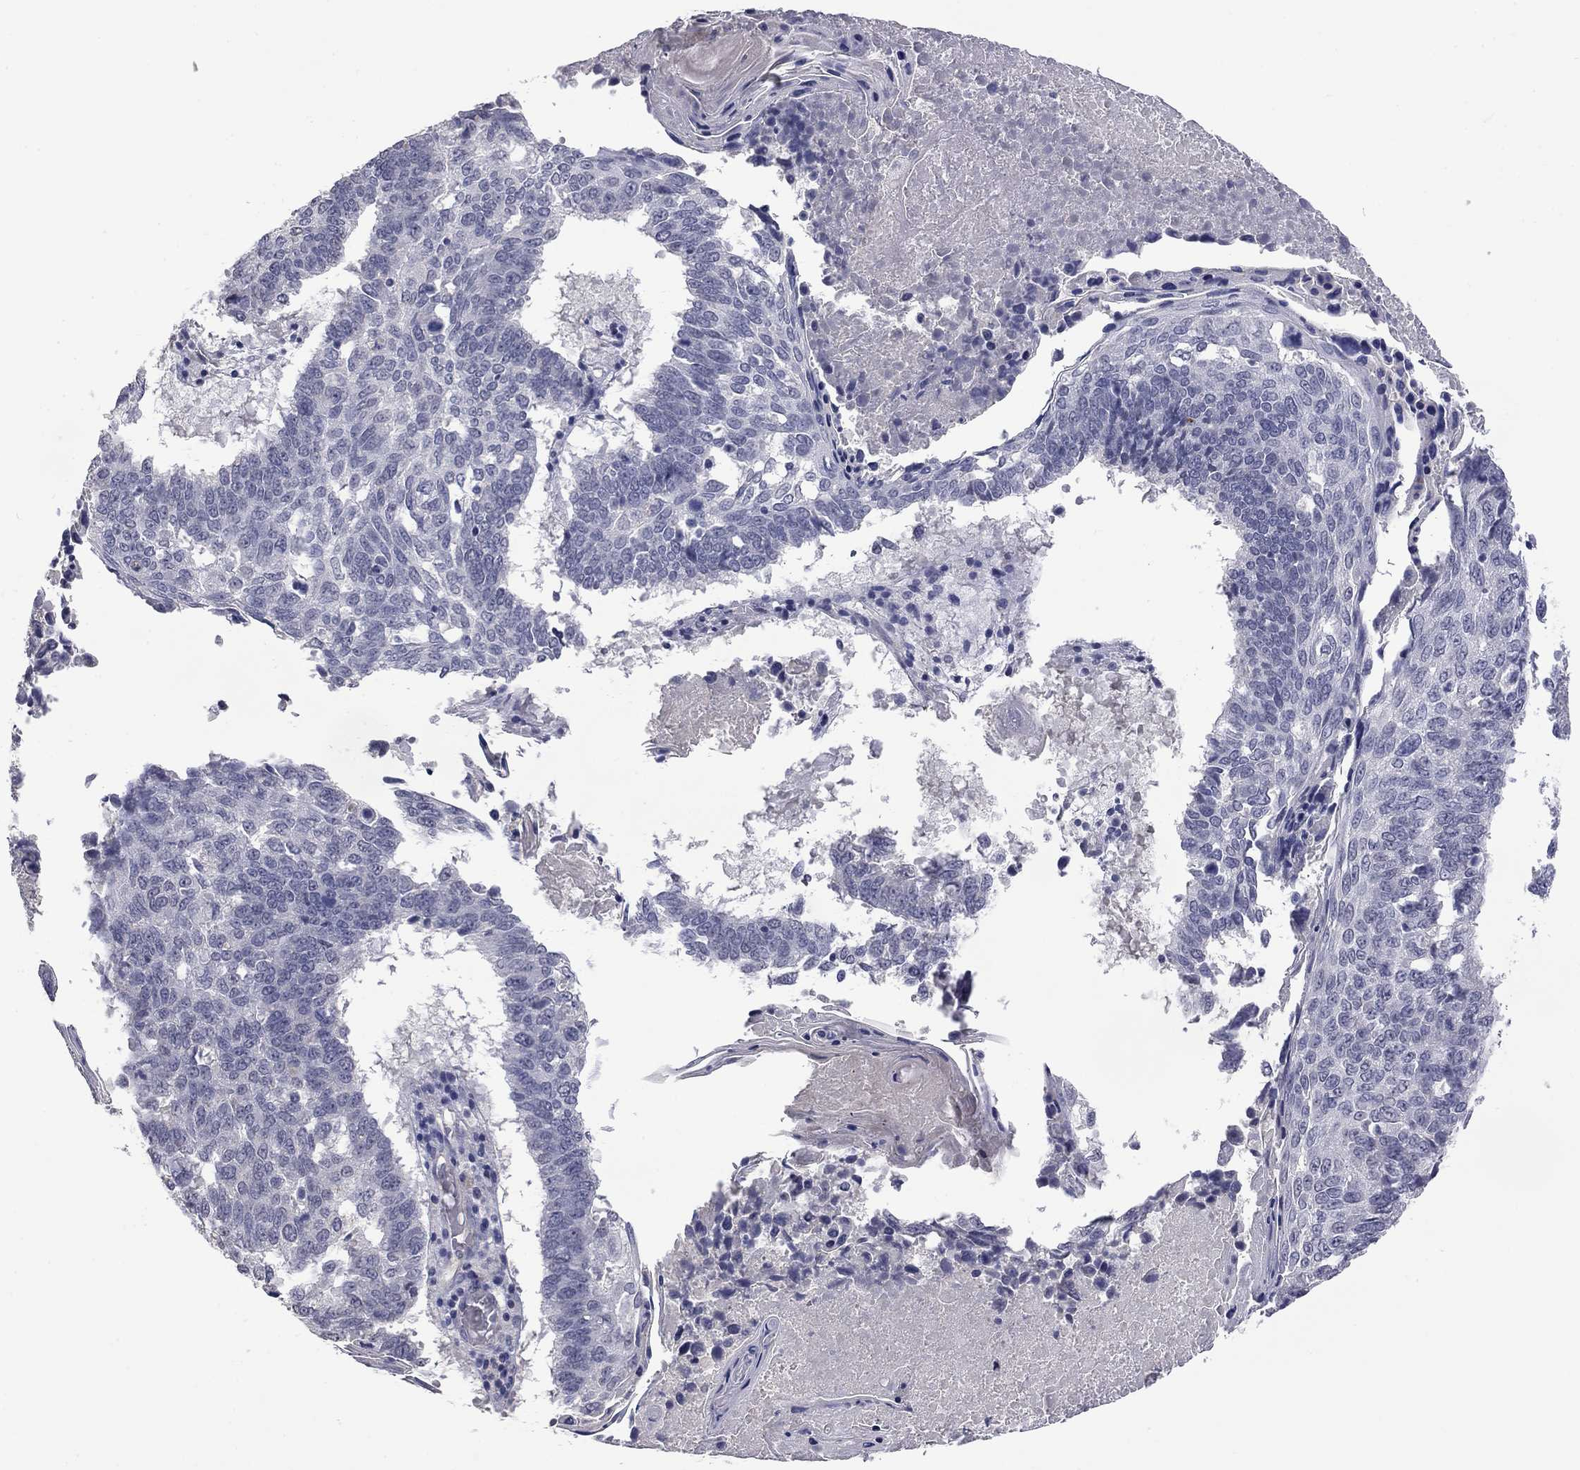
{"staining": {"intensity": "negative", "quantity": "none", "location": "none"}, "tissue": "lung cancer", "cell_type": "Tumor cells", "image_type": "cancer", "snomed": [{"axis": "morphology", "description": "Squamous cell carcinoma, NOS"}, {"axis": "topography", "description": "Lung"}], "caption": "A micrograph of human lung cancer (squamous cell carcinoma) is negative for staining in tumor cells.", "gene": "IP6K3", "patient": {"sex": "male", "age": 73}}